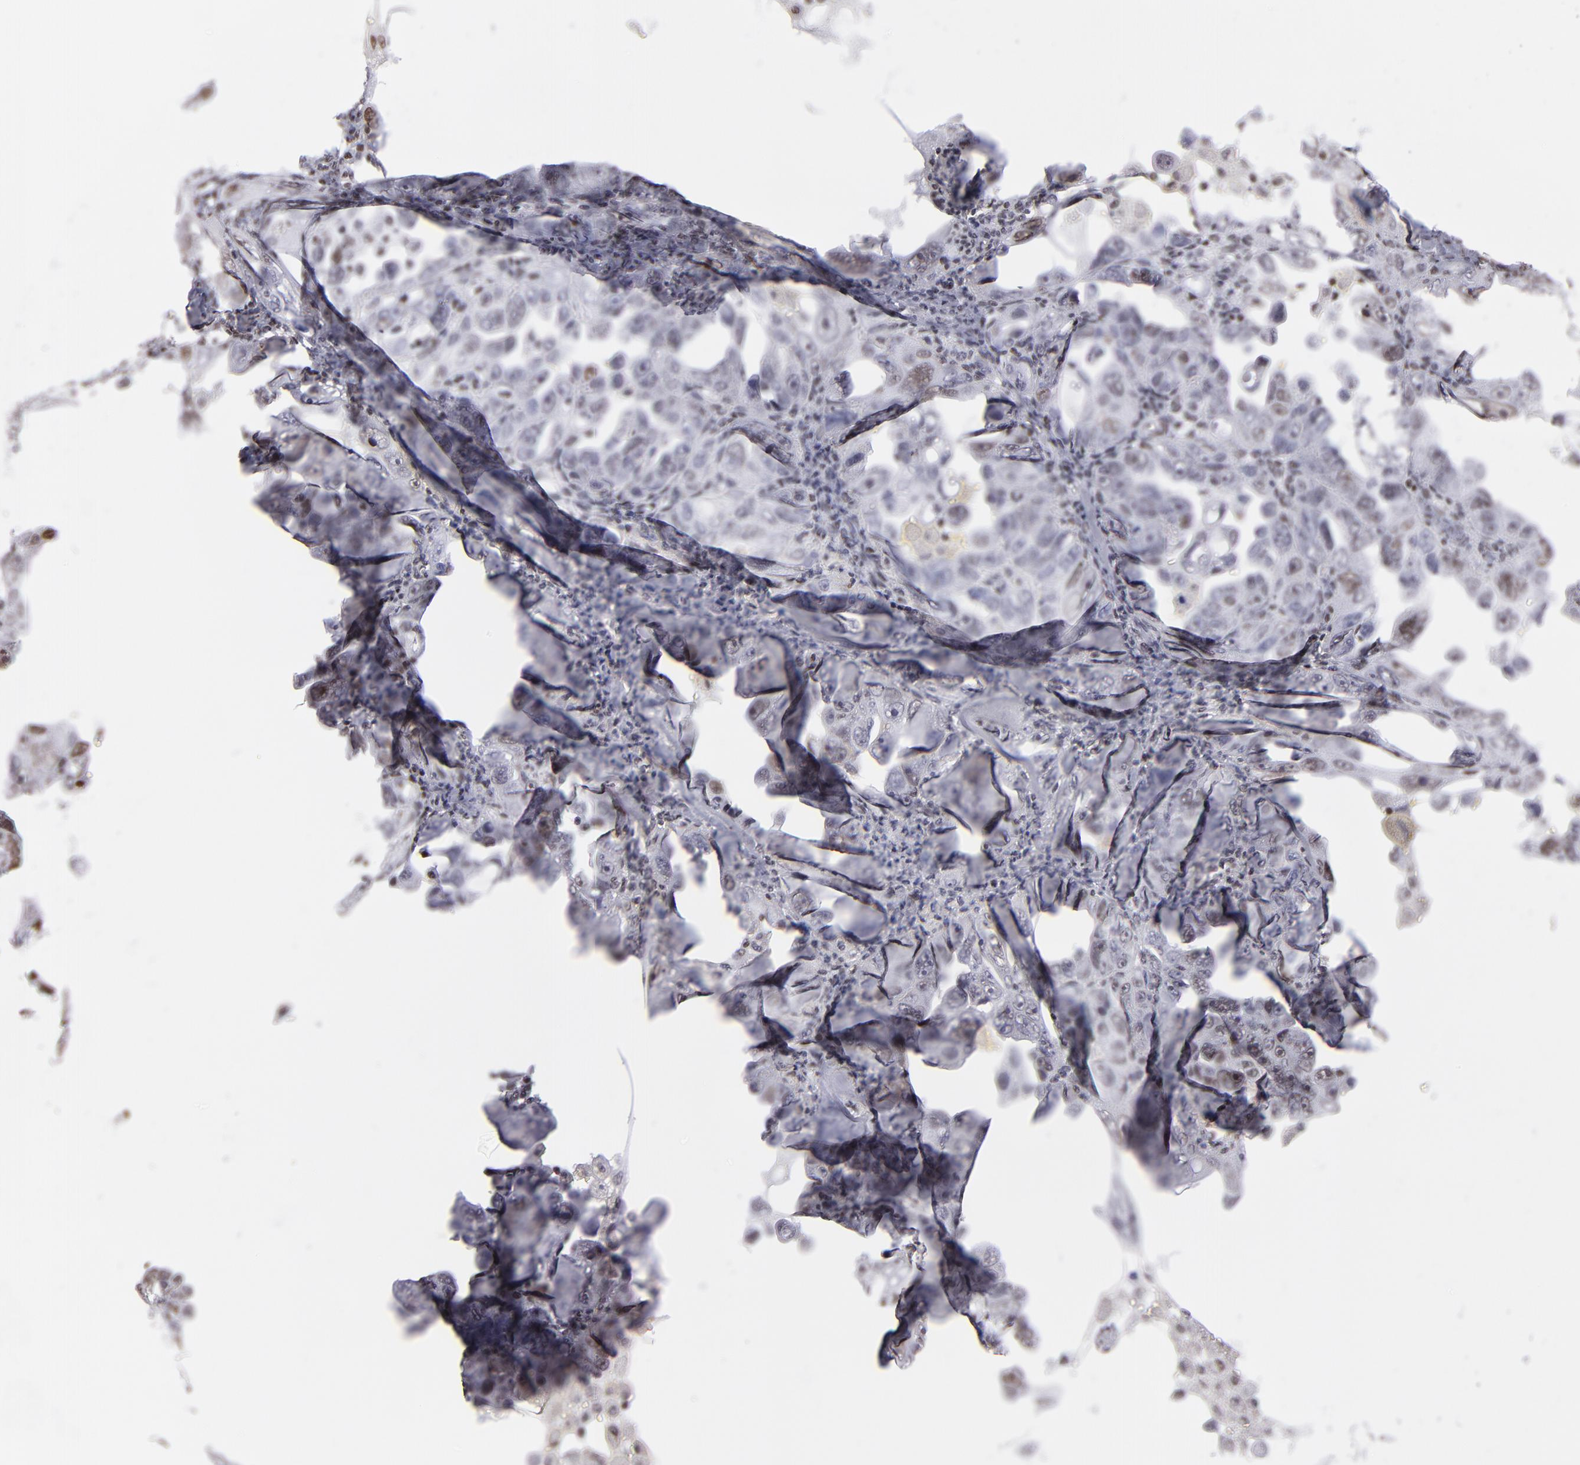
{"staining": {"intensity": "weak", "quantity": "<25%", "location": "nuclear"}, "tissue": "ovarian cancer", "cell_type": "Tumor cells", "image_type": "cancer", "snomed": [{"axis": "morphology", "description": "Cystadenocarcinoma, serous, NOS"}, {"axis": "topography", "description": "Ovary"}], "caption": "Photomicrograph shows no protein expression in tumor cells of ovarian cancer tissue.", "gene": "TERF2", "patient": {"sex": "female", "age": 66}}